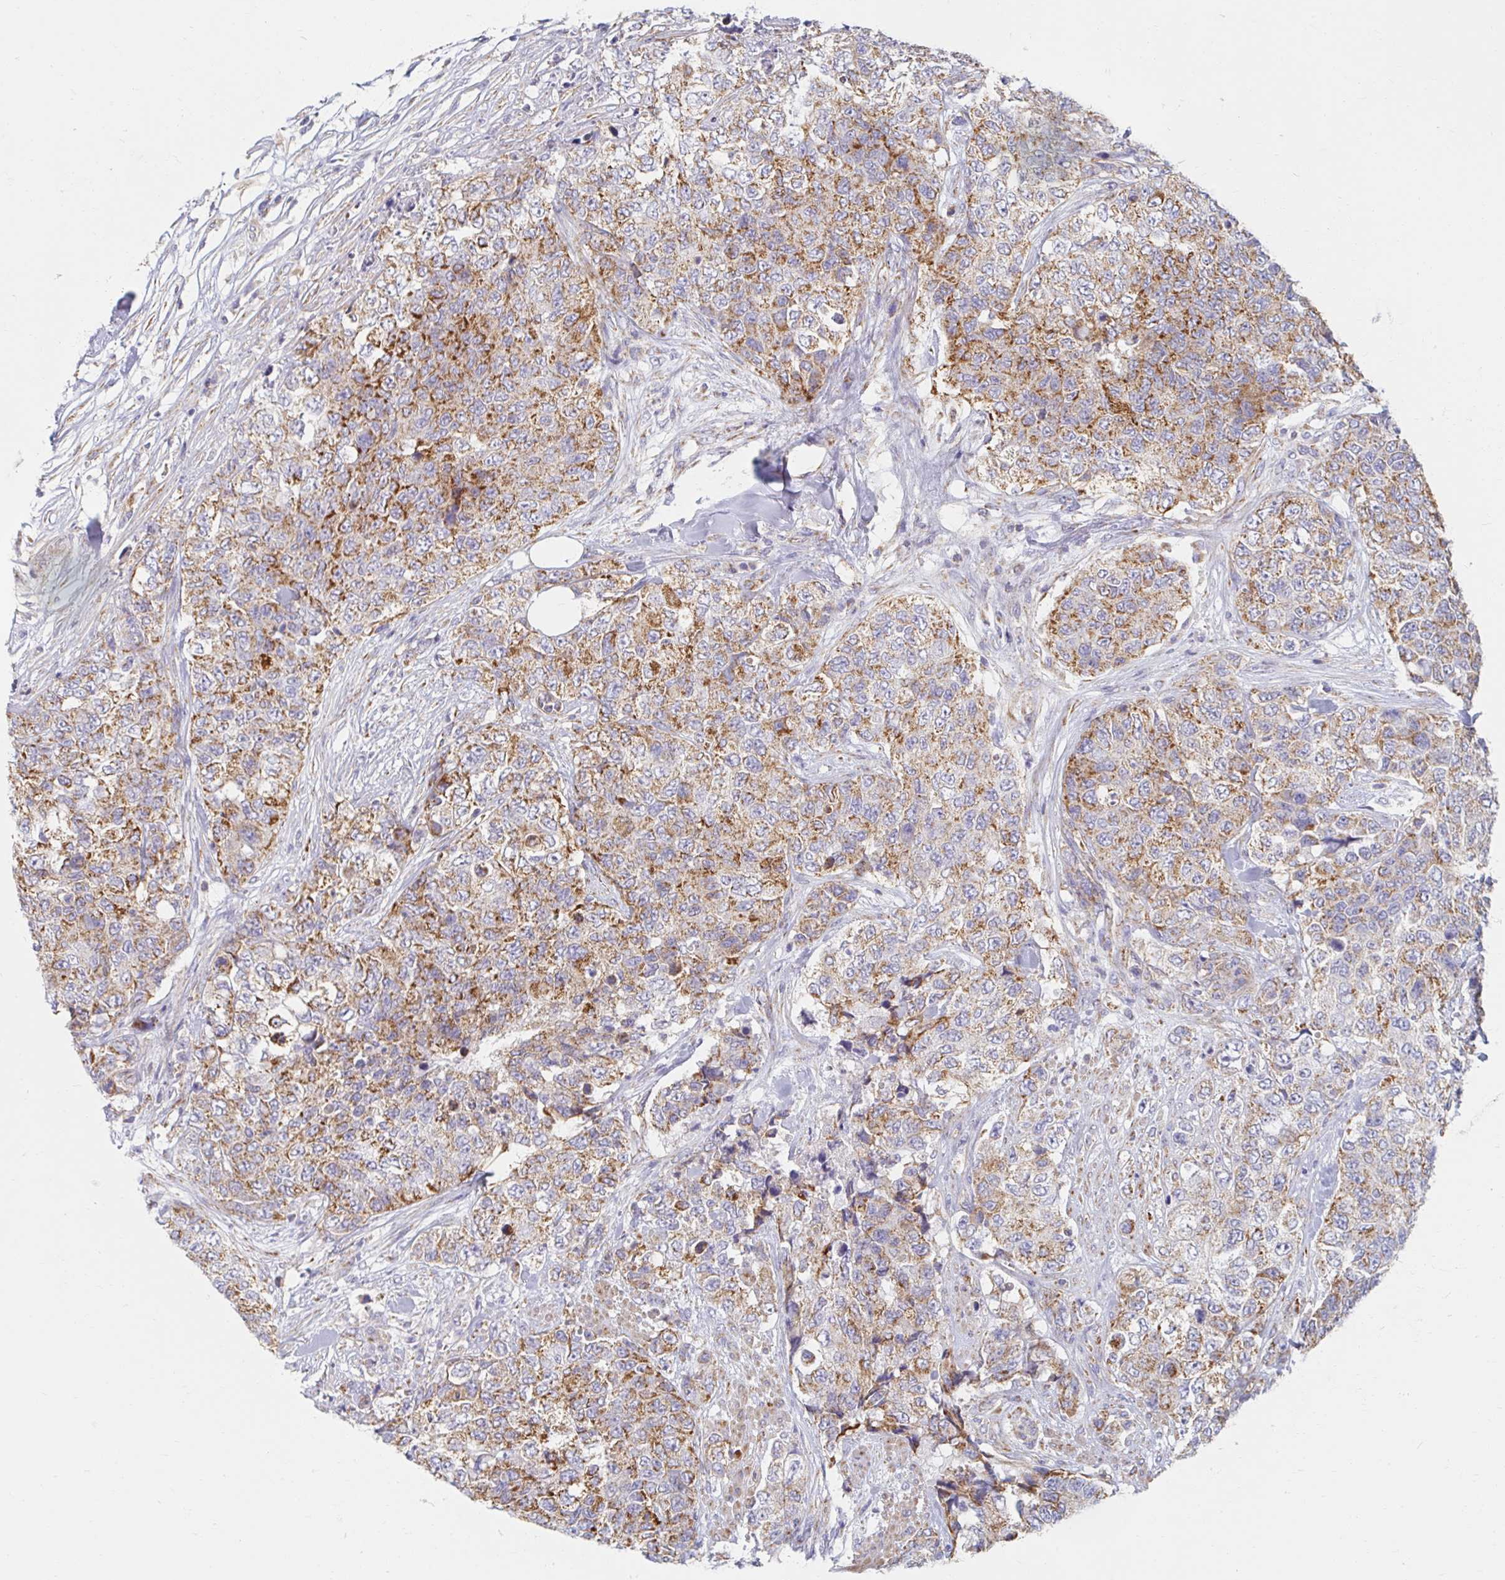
{"staining": {"intensity": "moderate", "quantity": ">75%", "location": "cytoplasmic/membranous"}, "tissue": "urothelial cancer", "cell_type": "Tumor cells", "image_type": "cancer", "snomed": [{"axis": "morphology", "description": "Urothelial carcinoma, High grade"}, {"axis": "topography", "description": "Urinary bladder"}], "caption": "IHC of urothelial cancer demonstrates medium levels of moderate cytoplasmic/membranous positivity in about >75% of tumor cells.", "gene": "MAVS", "patient": {"sex": "female", "age": 78}}